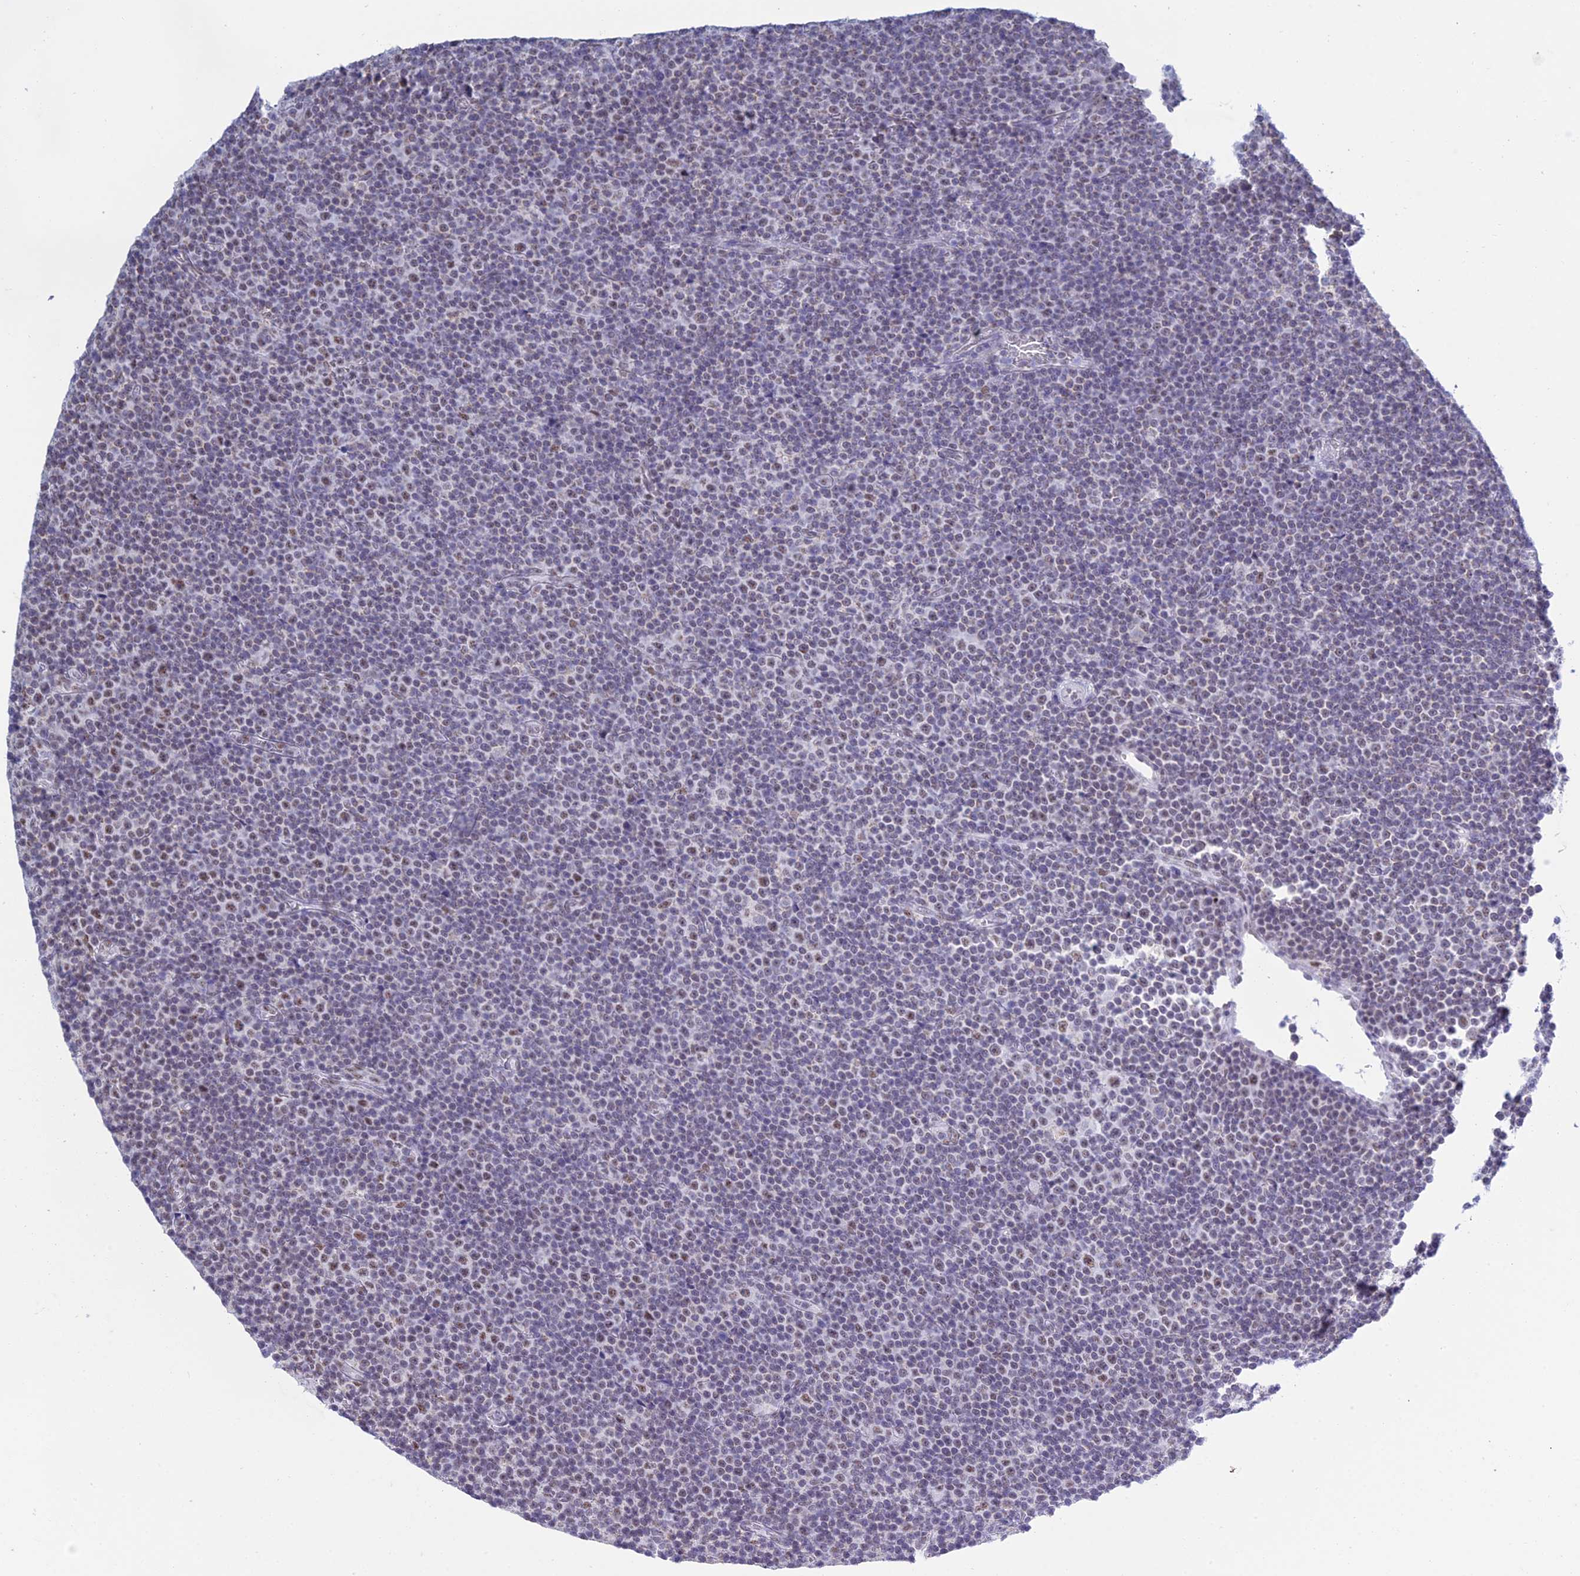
{"staining": {"intensity": "weak", "quantity": "25%-75%", "location": "nuclear"}, "tissue": "lymphoma", "cell_type": "Tumor cells", "image_type": "cancer", "snomed": [{"axis": "morphology", "description": "Malignant lymphoma, non-Hodgkin's type, Low grade"}, {"axis": "topography", "description": "Lymph node"}], "caption": "Immunohistochemical staining of human low-grade malignant lymphoma, non-Hodgkin's type shows low levels of weak nuclear expression in approximately 25%-75% of tumor cells.", "gene": "KLF14", "patient": {"sex": "female", "age": 67}}